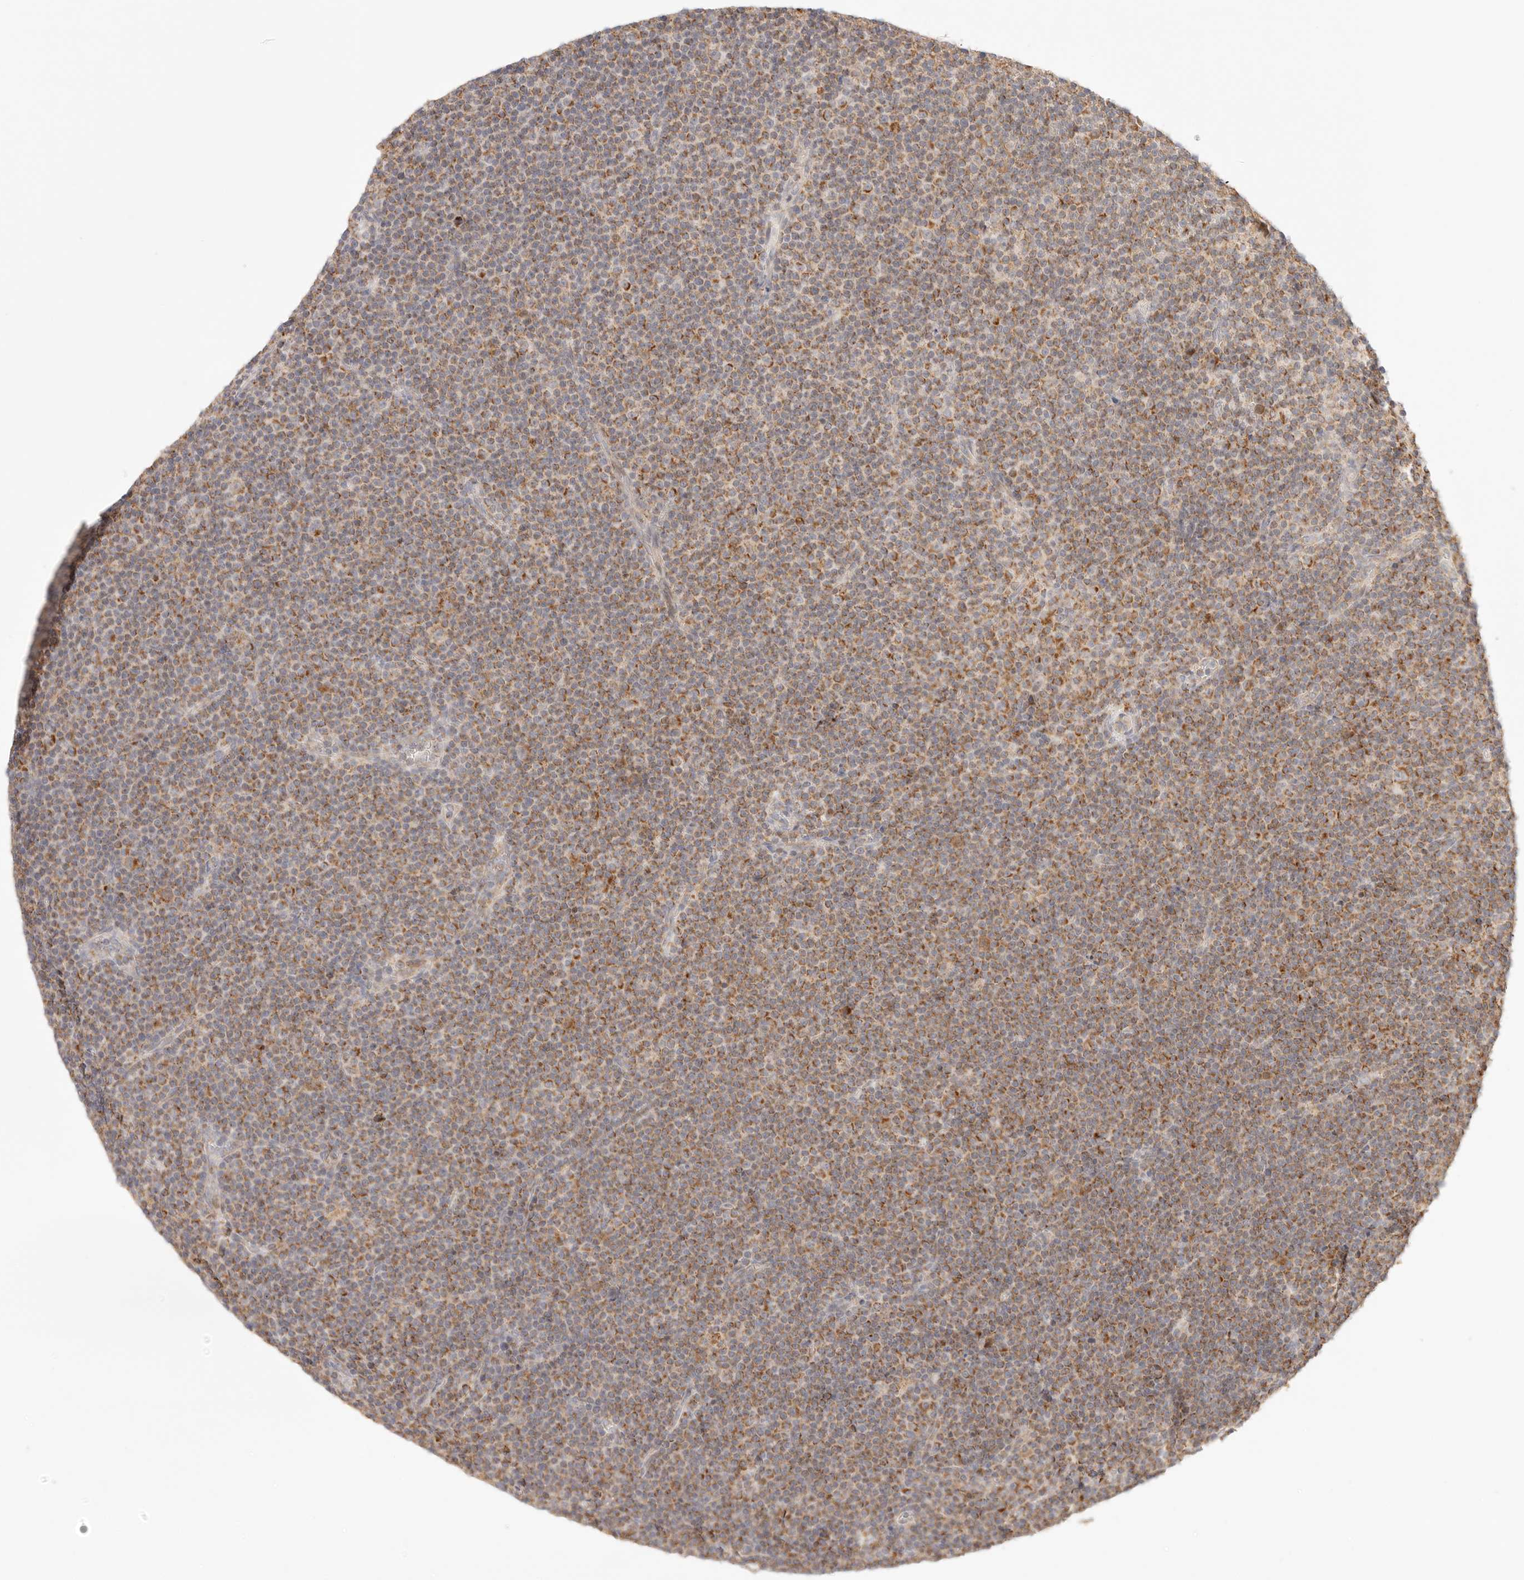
{"staining": {"intensity": "moderate", "quantity": ">75%", "location": "cytoplasmic/membranous"}, "tissue": "lymphoma", "cell_type": "Tumor cells", "image_type": "cancer", "snomed": [{"axis": "morphology", "description": "Malignant lymphoma, non-Hodgkin's type, Low grade"}, {"axis": "topography", "description": "Lymph node"}], "caption": "Lymphoma stained with DAB immunohistochemistry reveals medium levels of moderate cytoplasmic/membranous positivity in approximately >75% of tumor cells.", "gene": "COA6", "patient": {"sex": "female", "age": 67}}